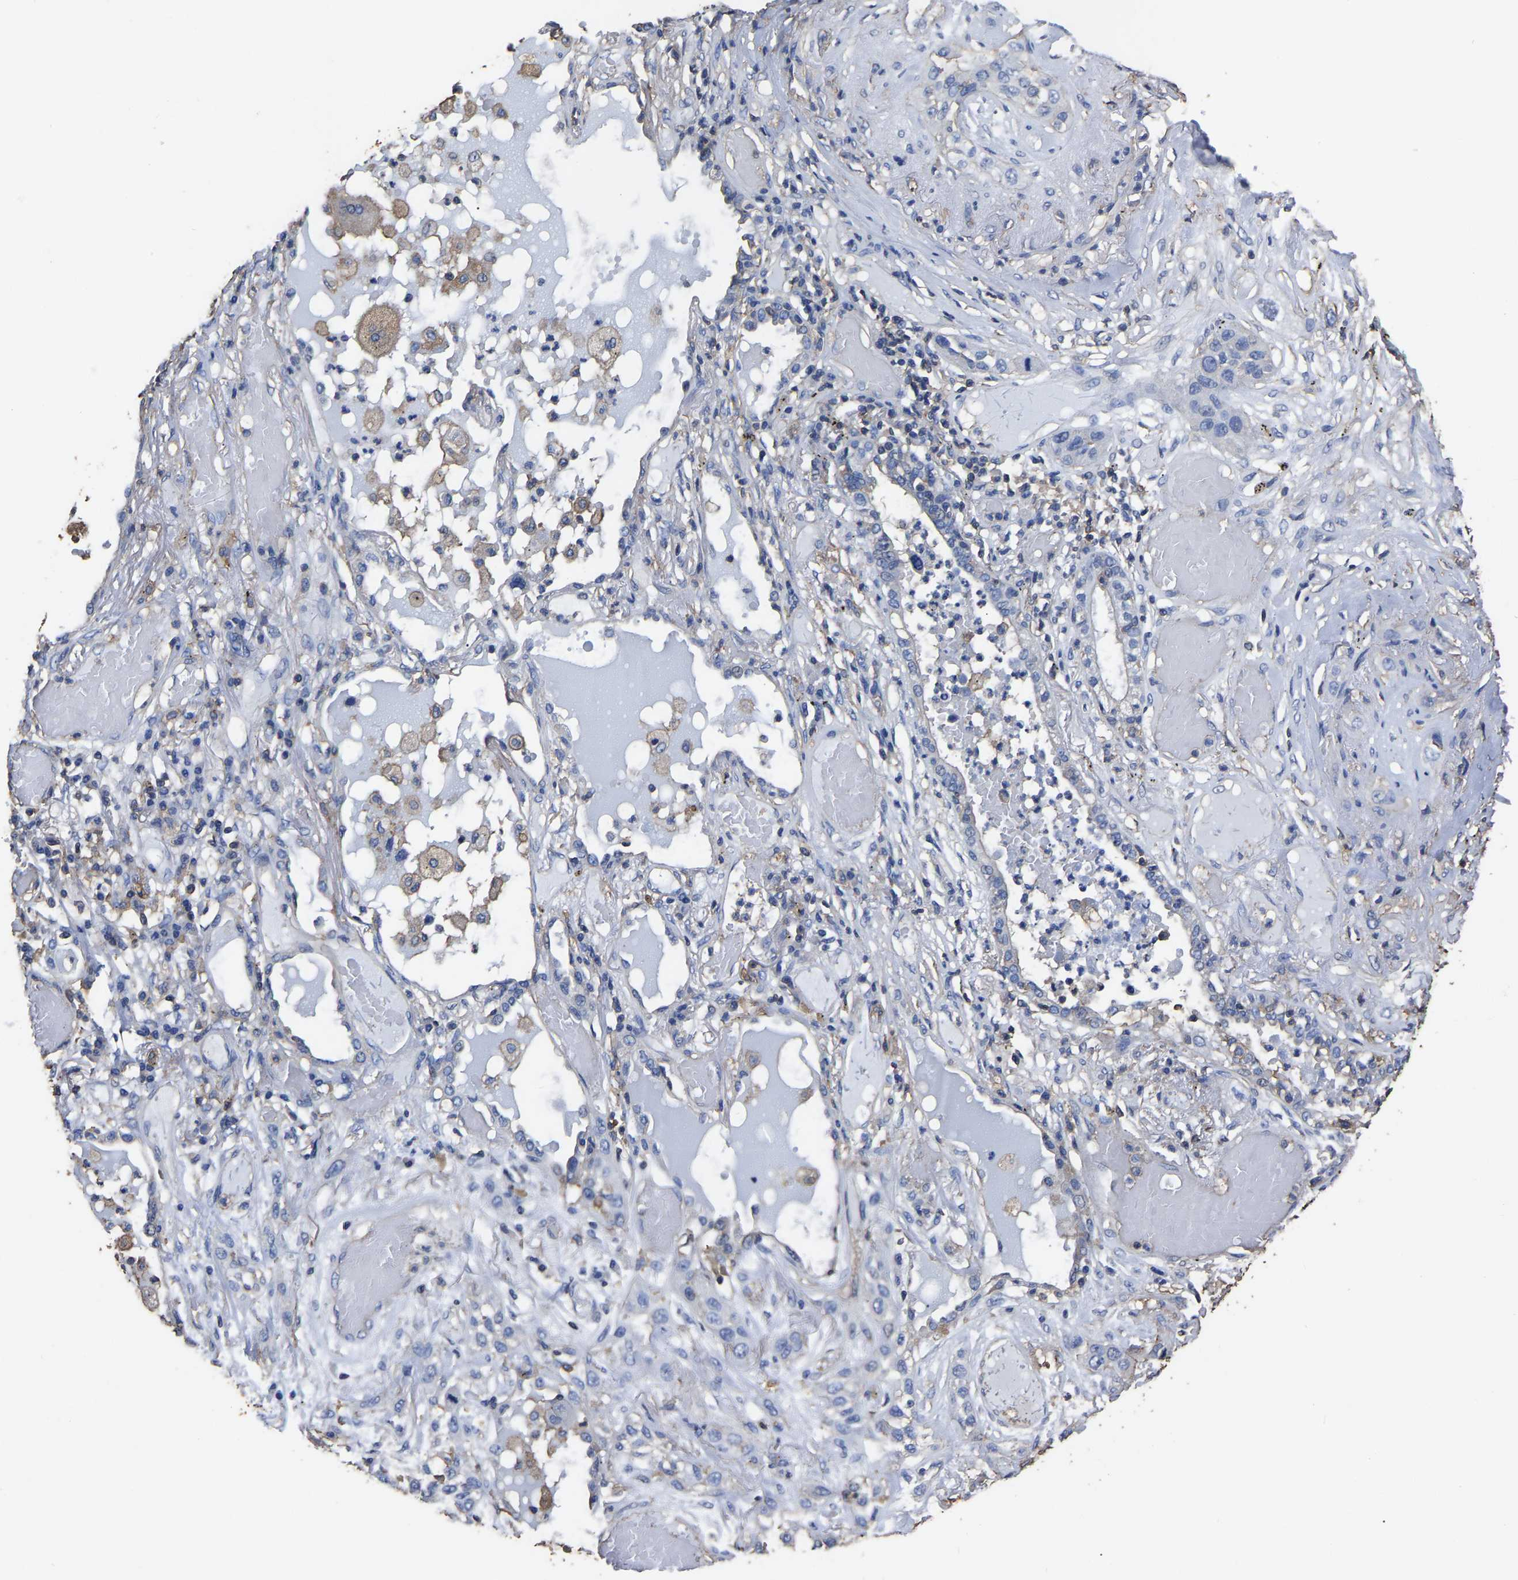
{"staining": {"intensity": "negative", "quantity": "none", "location": "none"}, "tissue": "lung cancer", "cell_type": "Tumor cells", "image_type": "cancer", "snomed": [{"axis": "morphology", "description": "Squamous cell carcinoma, NOS"}, {"axis": "topography", "description": "Lung"}], "caption": "Protein analysis of squamous cell carcinoma (lung) displays no significant staining in tumor cells. (Immunohistochemistry, brightfield microscopy, high magnification).", "gene": "ARMT1", "patient": {"sex": "male", "age": 71}}